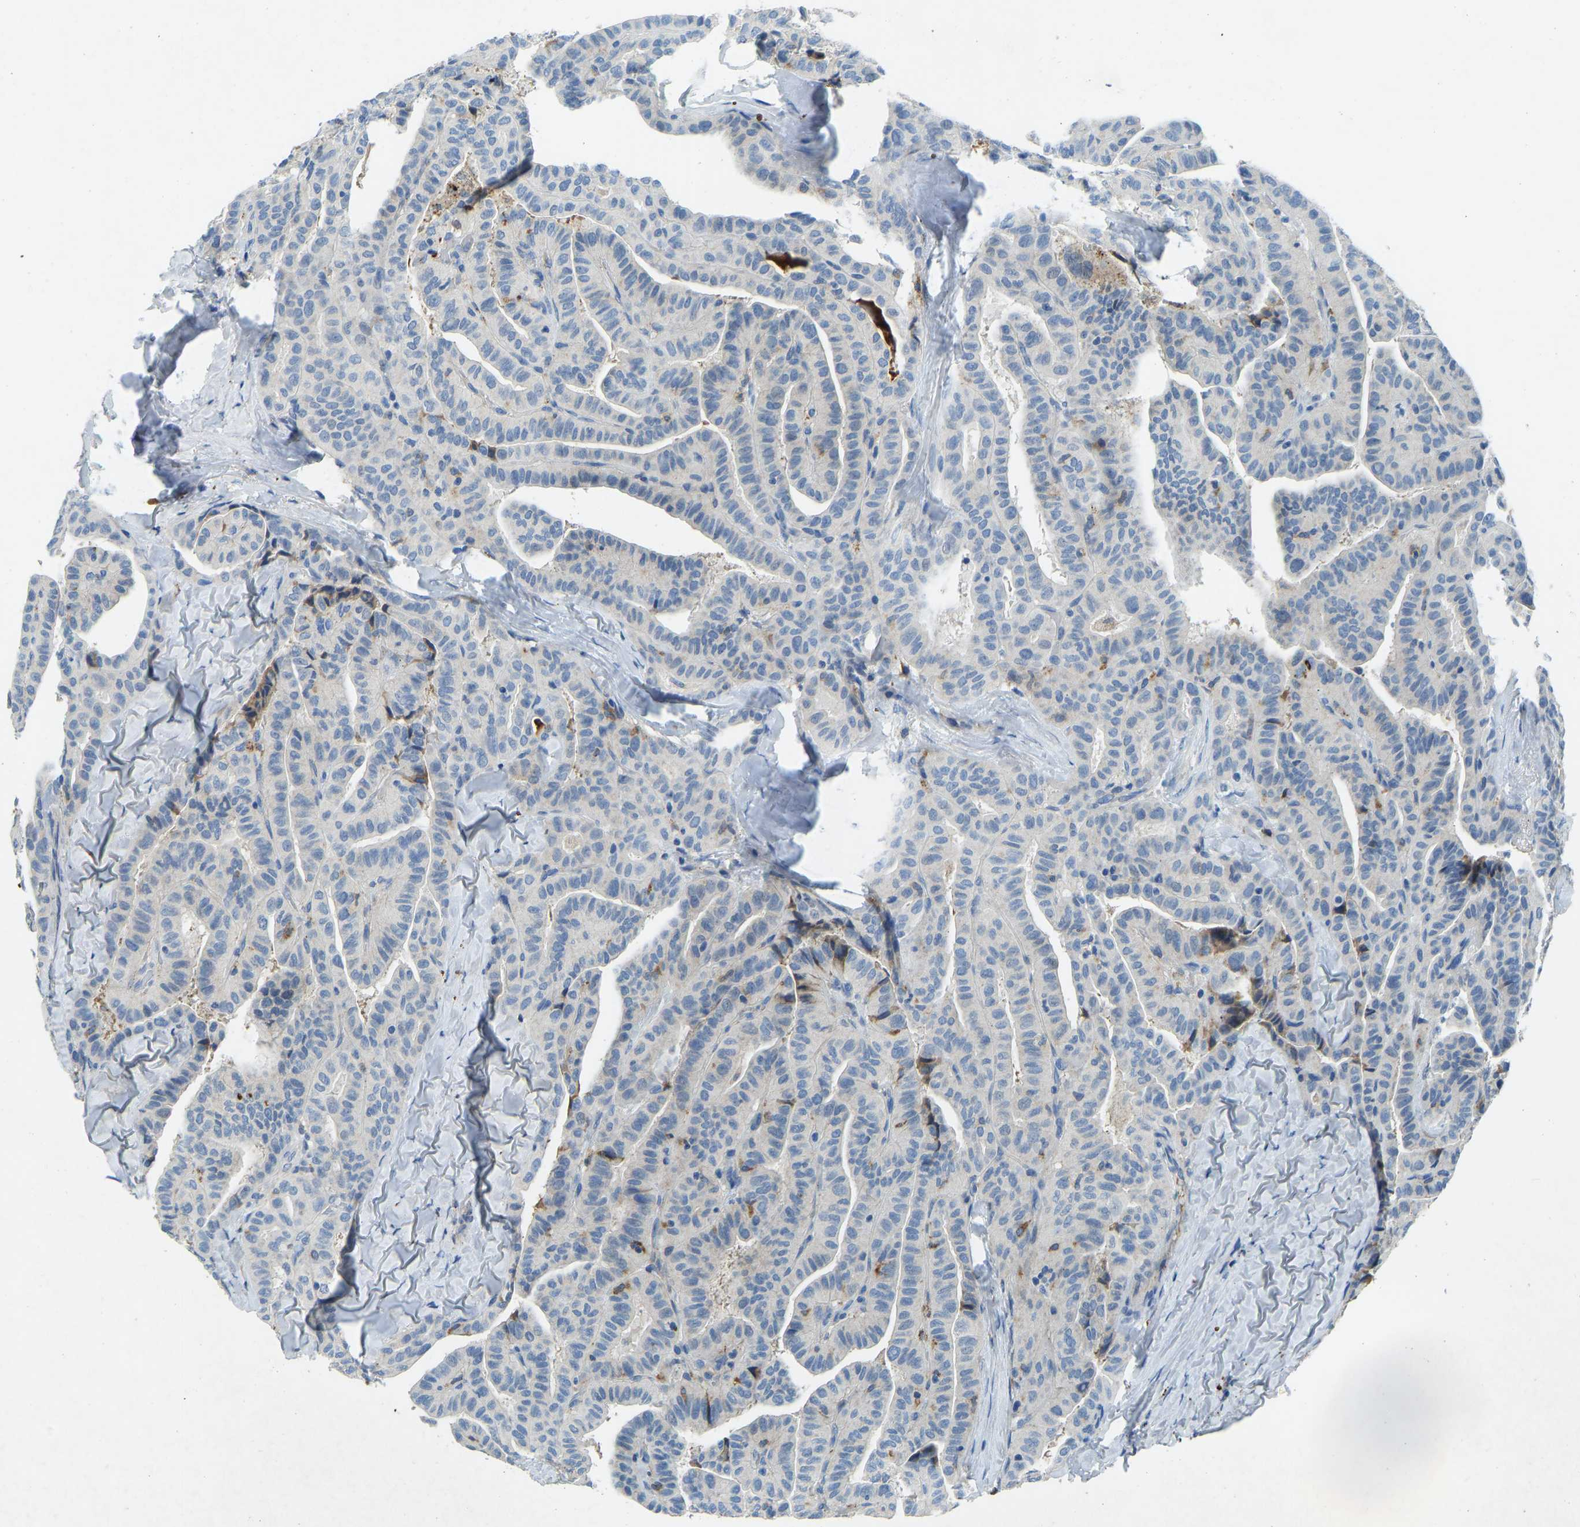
{"staining": {"intensity": "negative", "quantity": "none", "location": "none"}, "tissue": "thyroid cancer", "cell_type": "Tumor cells", "image_type": "cancer", "snomed": [{"axis": "morphology", "description": "Papillary adenocarcinoma, NOS"}, {"axis": "topography", "description": "Thyroid gland"}], "caption": "Thyroid cancer (papillary adenocarcinoma) was stained to show a protein in brown. There is no significant expression in tumor cells.", "gene": "THBS4", "patient": {"sex": "male", "age": 77}}